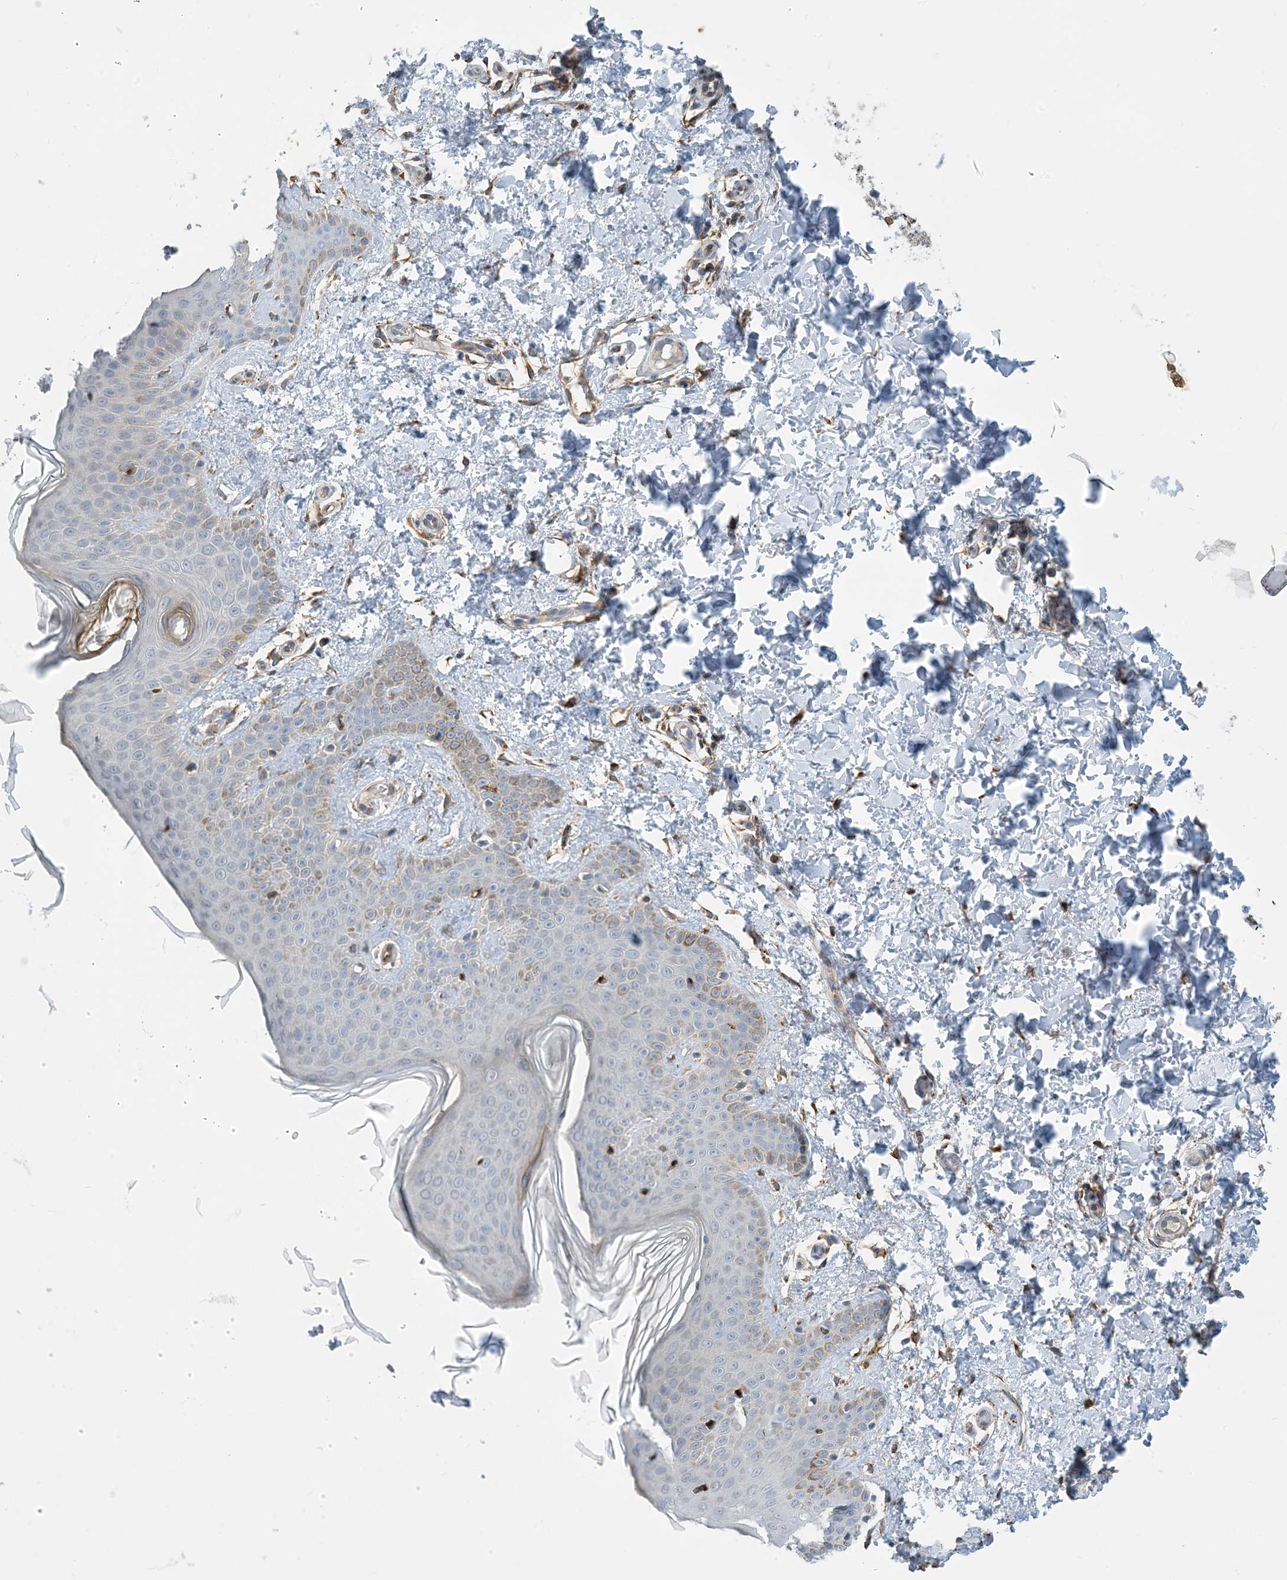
{"staining": {"intensity": "strong", "quantity": ">75%", "location": "cytoplasmic/membranous"}, "tissue": "skin", "cell_type": "Fibroblasts", "image_type": "normal", "snomed": [{"axis": "morphology", "description": "Normal tissue, NOS"}, {"axis": "topography", "description": "Skin"}], "caption": "A micrograph of skin stained for a protein displays strong cytoplasmic/membranous brown staining in fibroblasts. (brown staining indicates protein expression, while blue staining denotes nuclei).", "gene": "EIF2A", "patient": {"sex": "male", "age": 36}}